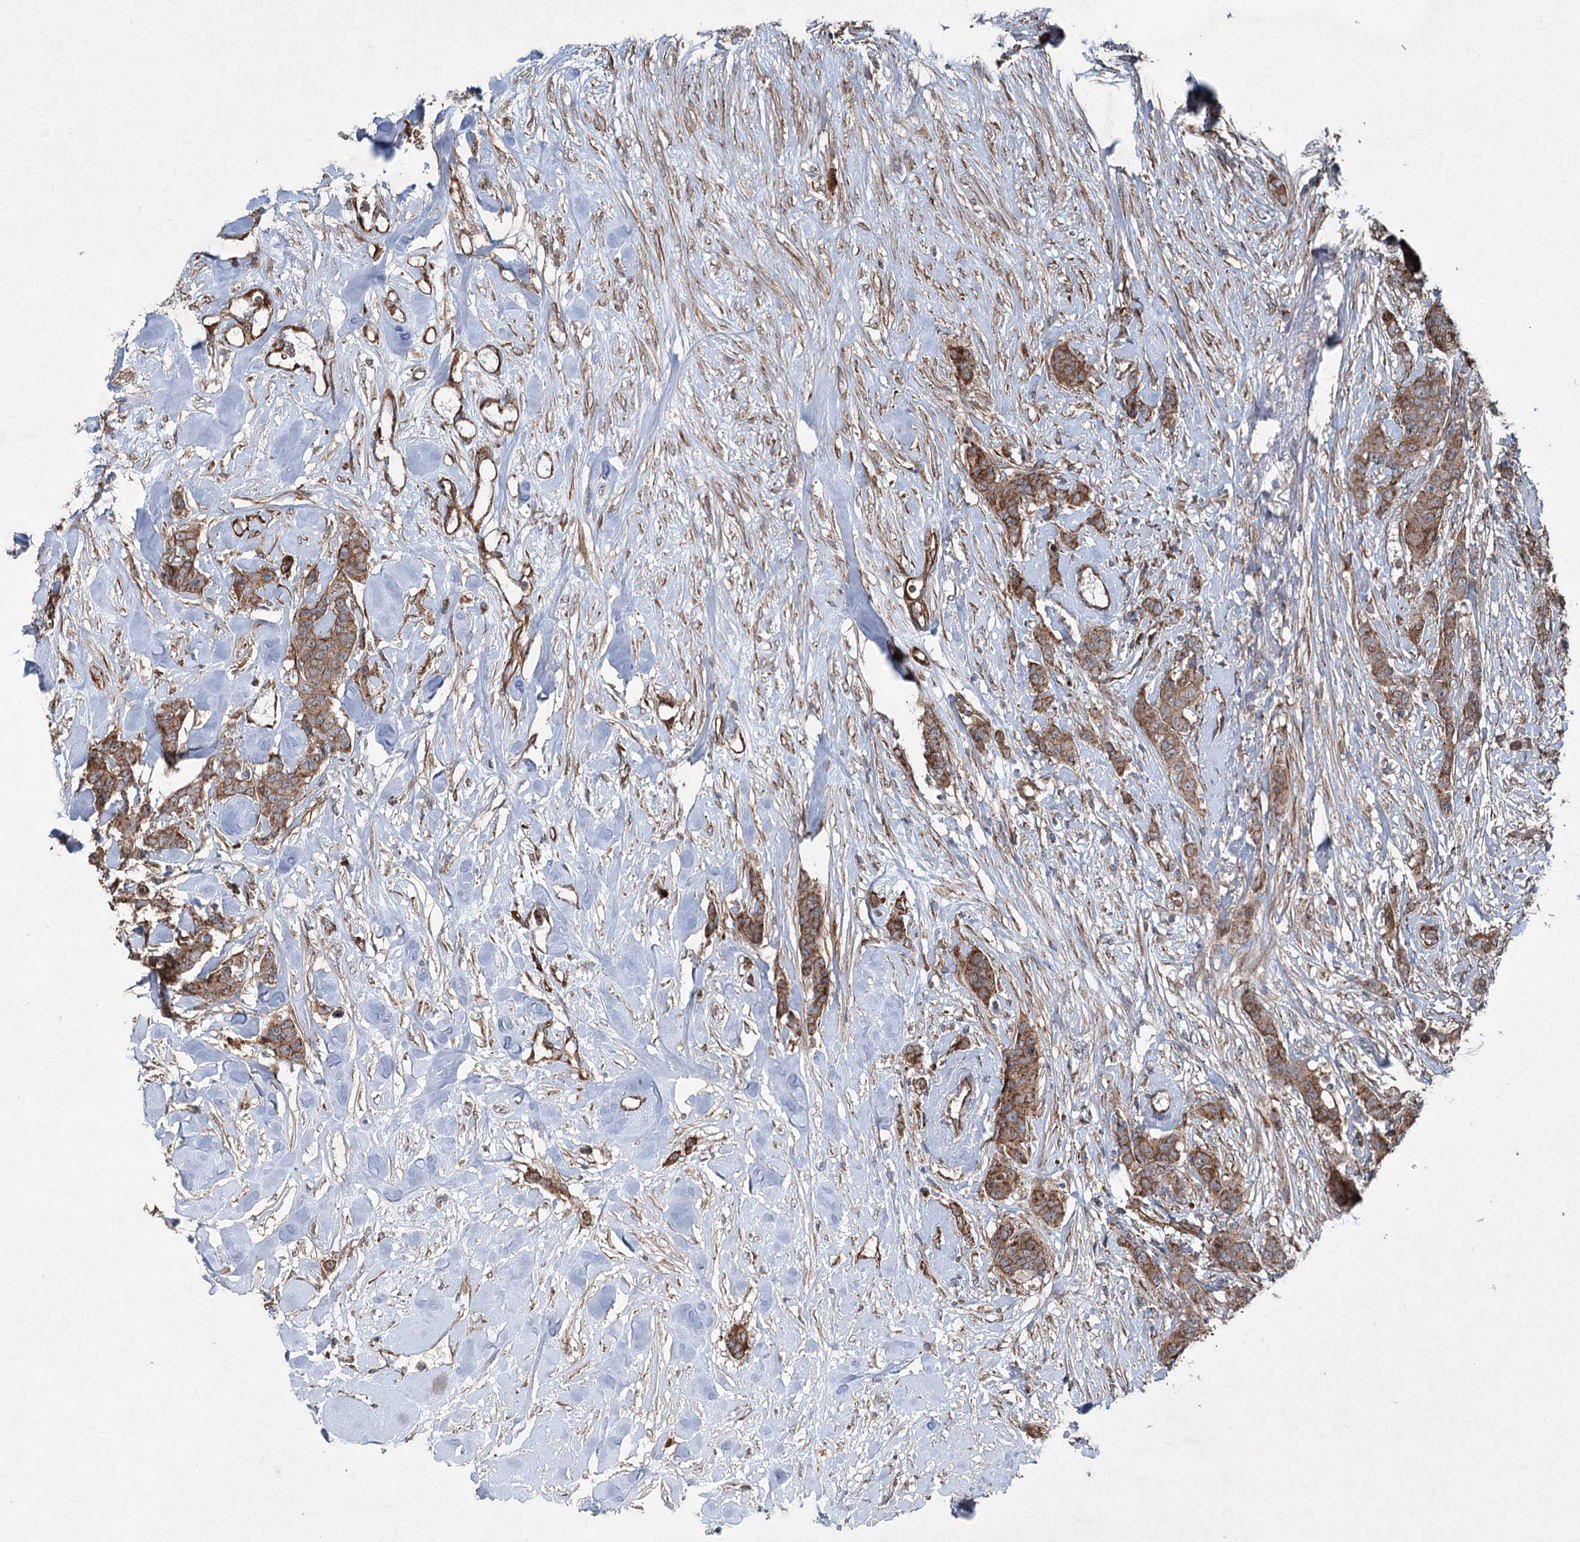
{"staining": {"intensity": "moderate", "quantity": ">75%", "location": "cytoplasmic/membranous"}, "tissue": "breast cancer", "cell_type": "Tumor cells", "image_type": "cancer", "snomed": [{"axis": "morphology", "description": "Duct carcinoma"}, {"axis": "topography", "description": "Breast"}], "caption": "This histopathology image shows immunohistochemistry (IHC) staining of breast cancer, with medium moderate cytoplasmic/membranous staining in about >75% of tumor cells.", "gene": "SERINC5", "patient": {"sex": "female", "age": 40}}